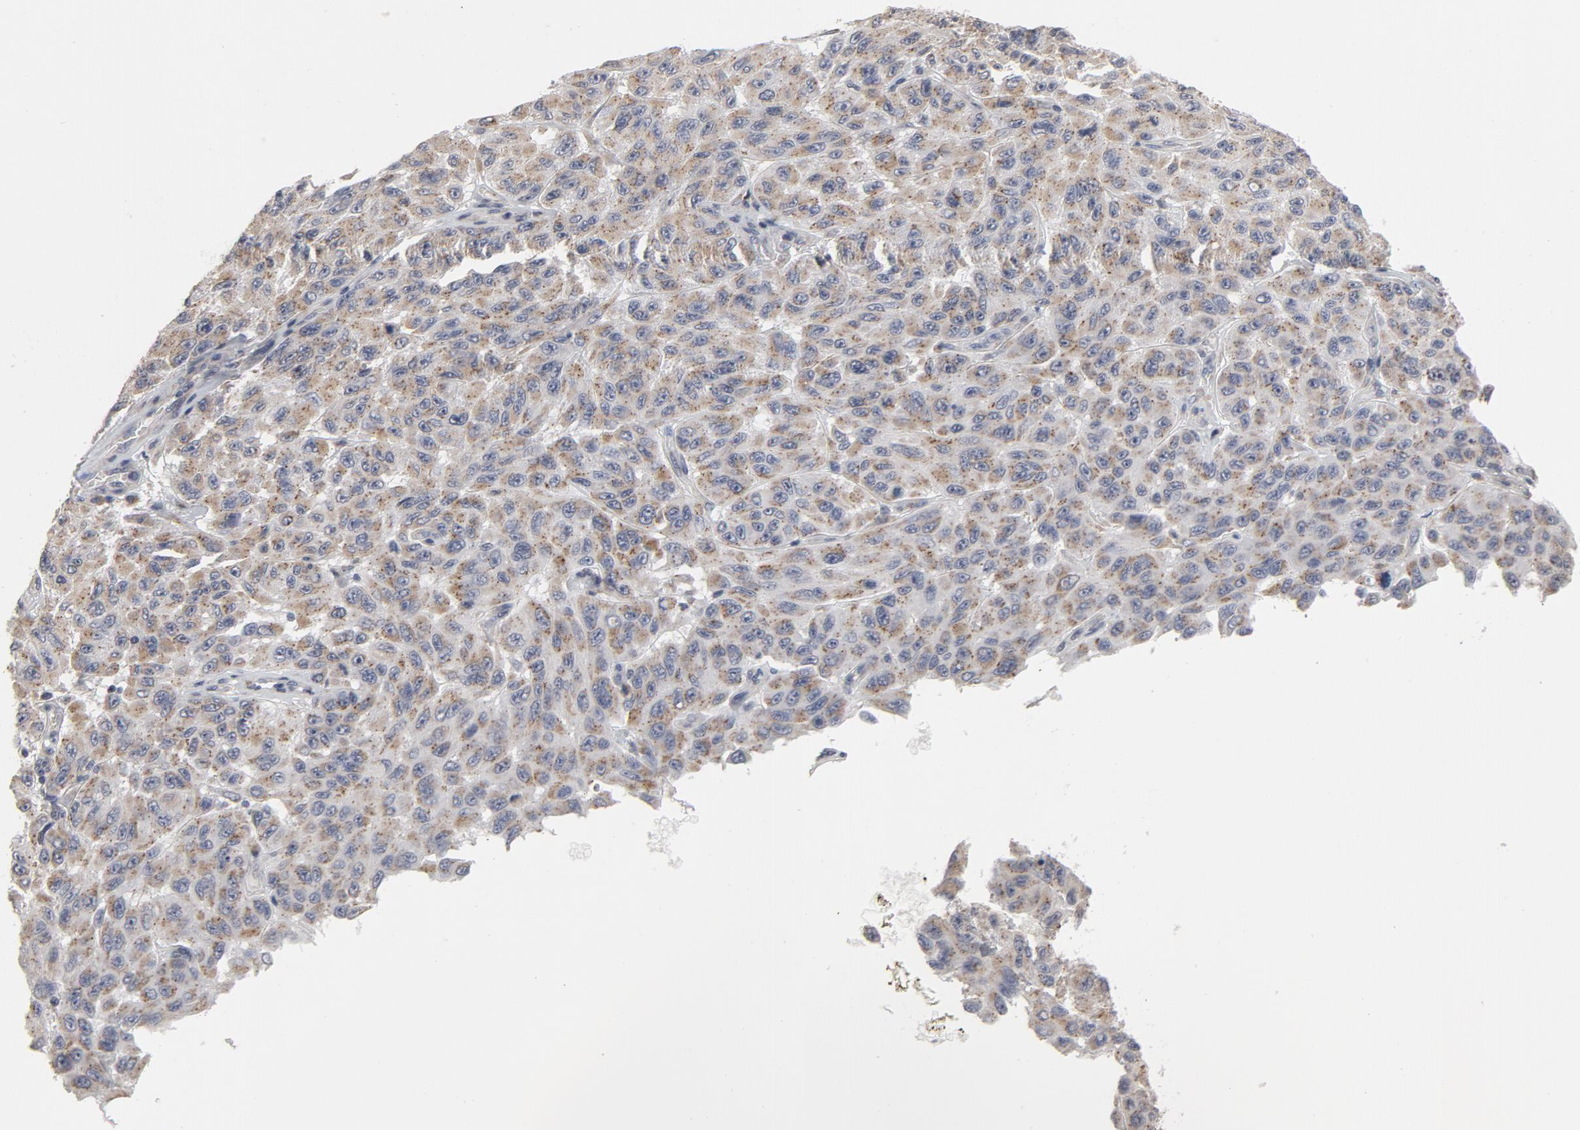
{"staining": {"intensity": "moderate", "quantity": ">75%", "location": "cytoplasmic/membranous"}, "tissue": "melanoma", "cell_type": "Tumor cells", "image_type": "cancer", "snomed": [{"axis": "morphology", "description": "Malignant melanoma, NOS"}, {"axis": "topography", "description": "Skin"}], "caption": "Melanoma stained for a protein (brown) reveals moderate cytoplasmic/membranous positive expression in about >75% of tumor cells.", "gene": "PPP1R1B", "patient": {"sex": "male", "age": 30}}